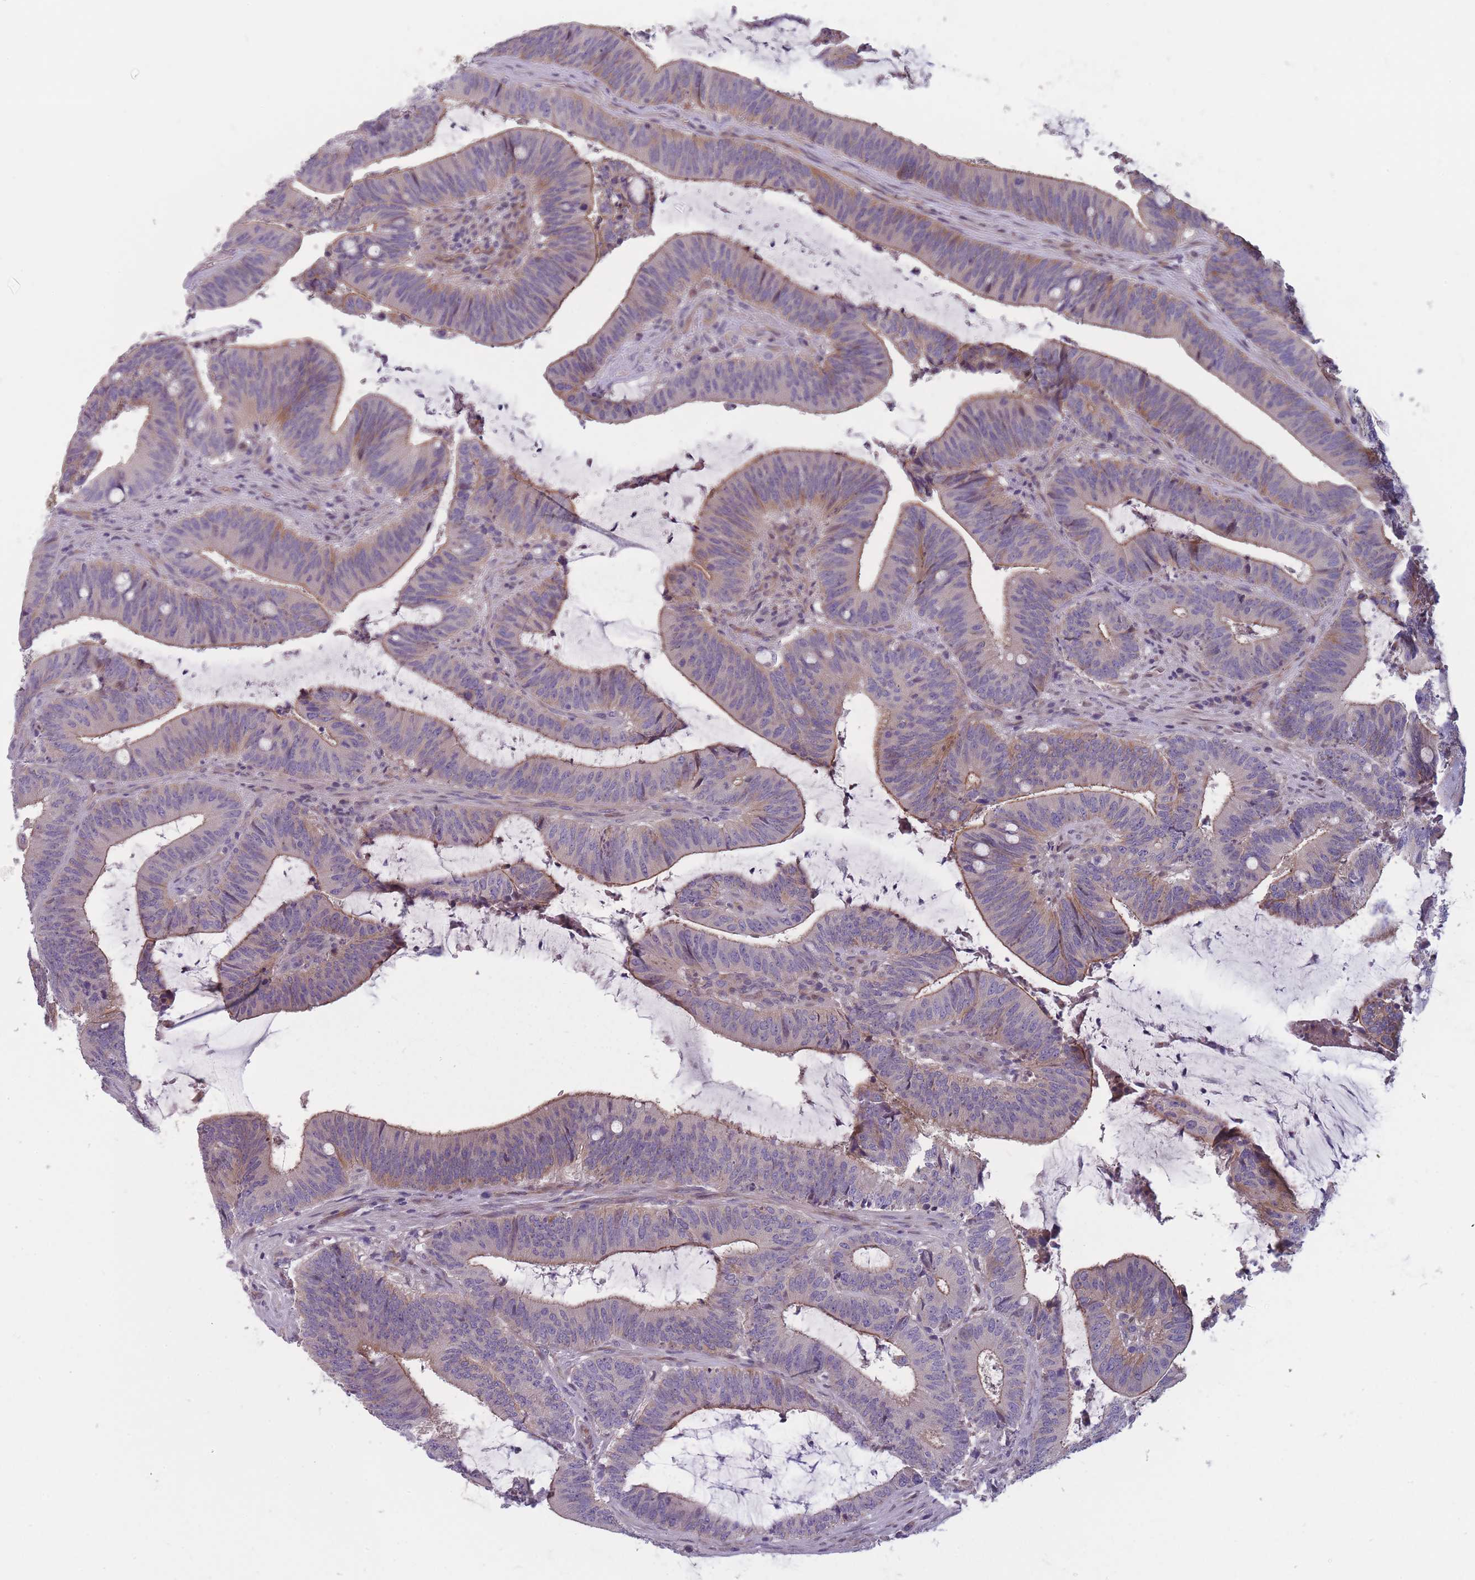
{"staining": {"intensity": "moderate", "quantity": "25%-75%", "location": "cytoplasmic/membranous"}, "tissue": "colorectal cancer", "cell_type": "Tumor cells", "image_type": "cancer", "snomed": [{"axis": "morphology", "description": "Adenocarcinoma, NOS"}, {"axis": "topography", "description": "Colon"}], "caption": "Colorectal cancer stained with a protein marker shows moderate staining in tumor cells.", "gene": "FAM83F", "patient": {"sex": "female", "age": 43}}